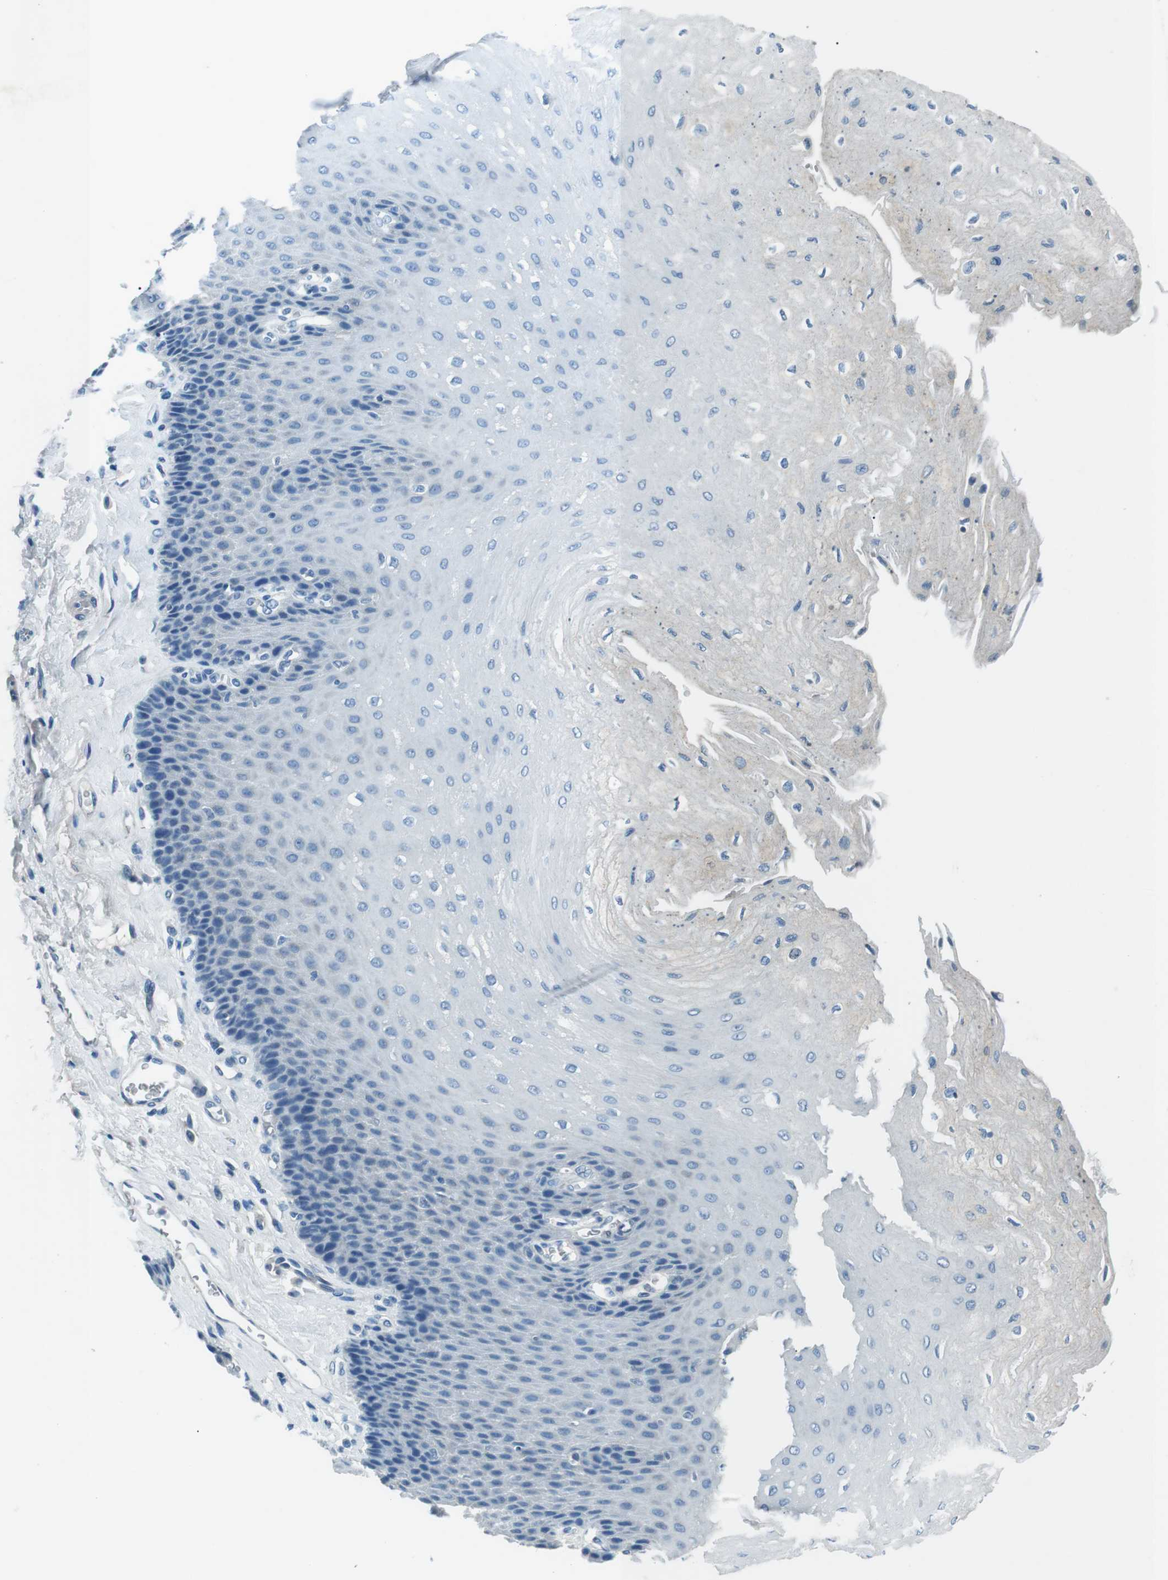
{"staining": {"intensity": "negative", "quantity": "none", "location": "none"}, "tissue": "esophagus", "cell_type": "Squamous epithelial cells", "image_type": "normal", "snomed": [{"axis": "morphology", "description": "Normal tissue, NOS"}, {"axis": "topography", "description": "Esophagus"}], "caption": "A high-resolution micrograph shows immunohistochemistry (IHC) staining of benign esophagus, which demonstrates no significant staining in squamous epithelial cells. Nuclei are stained in blue.", "gene": "ST6GAL1", "patient": {"sex": "female", "age": 72}}